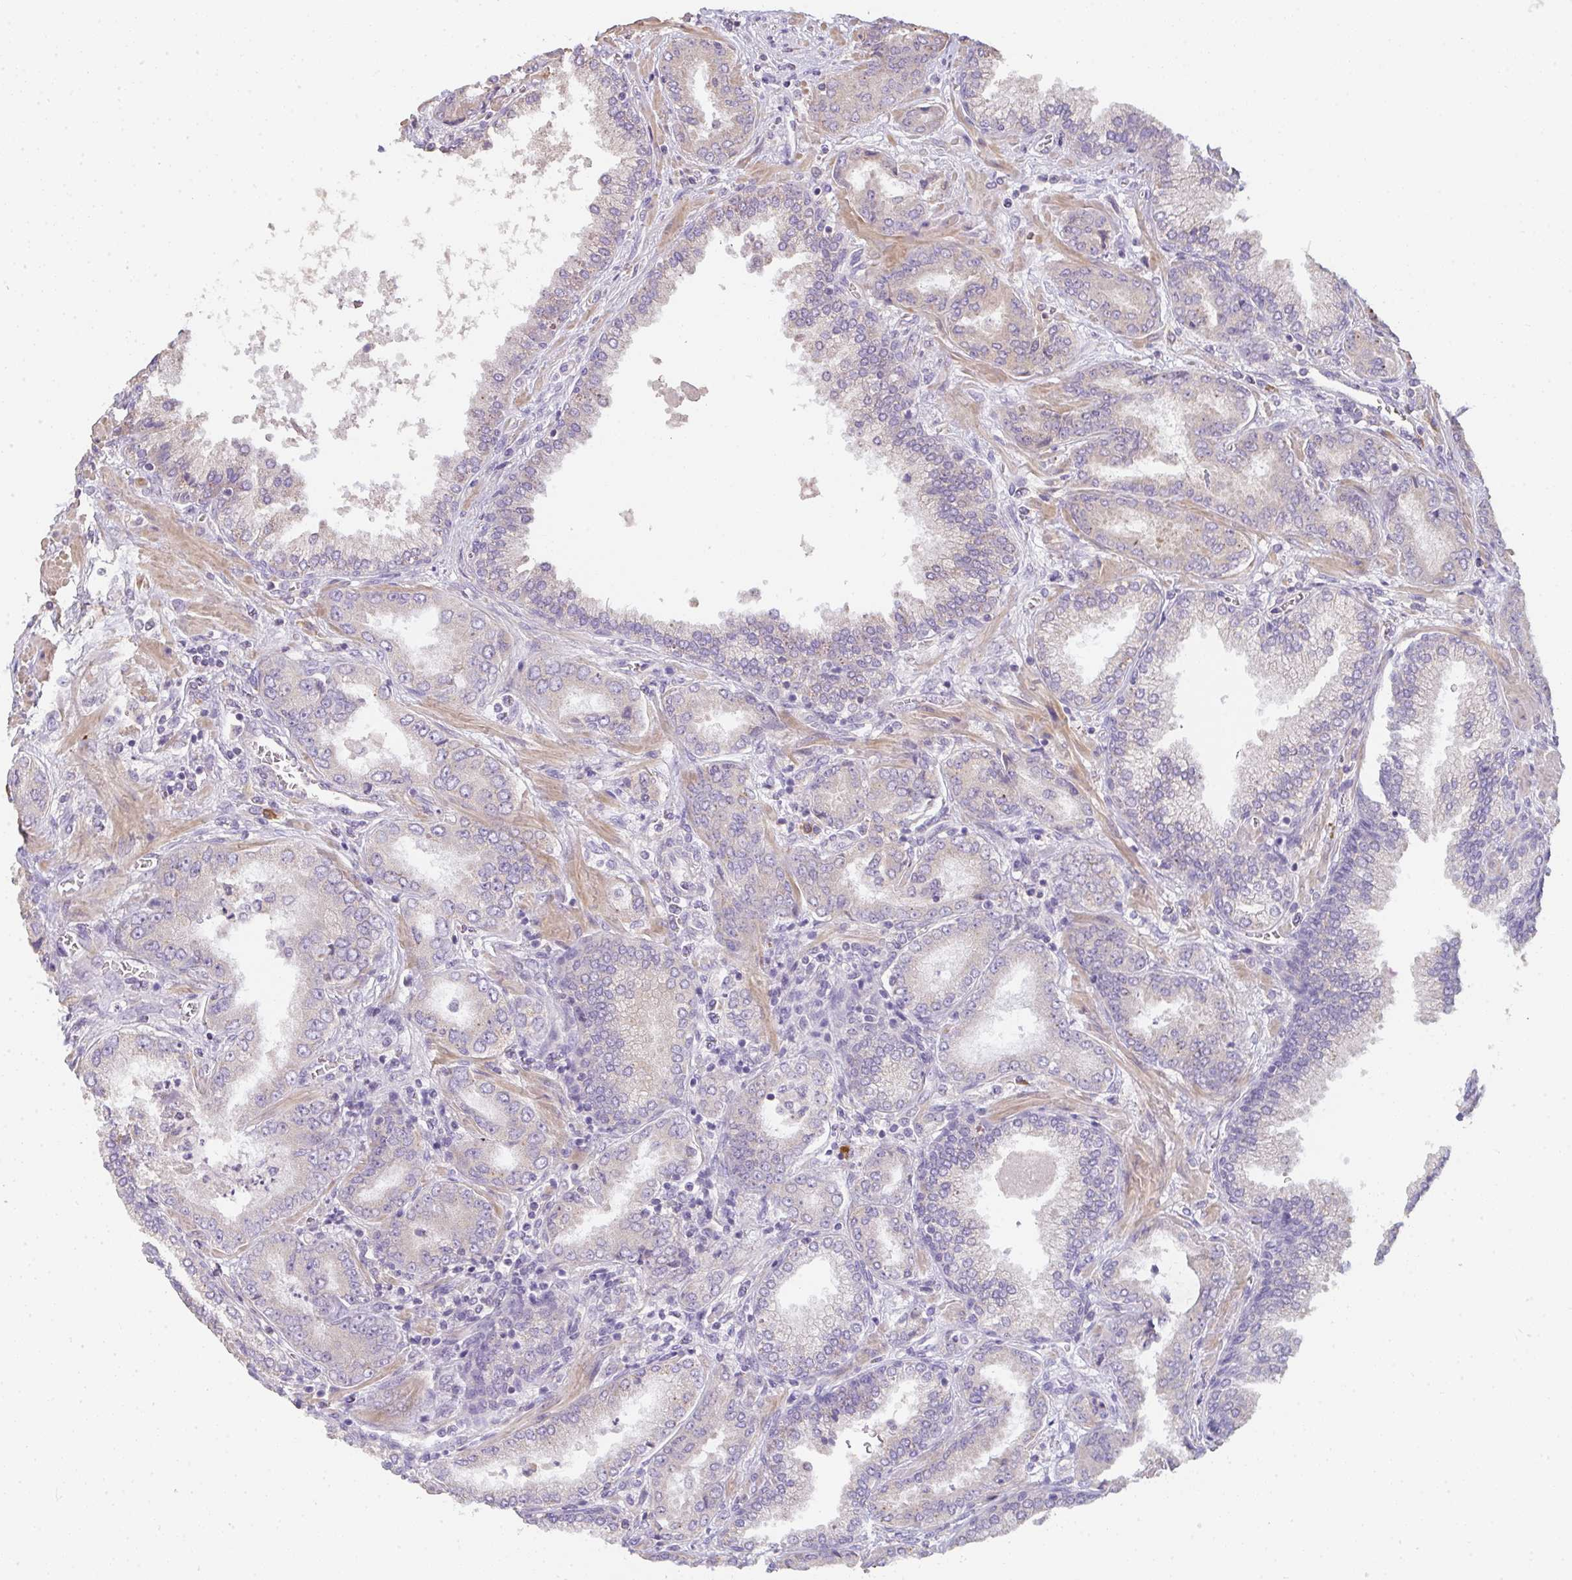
{"staining": {"intensity": "negative", "quantity": "none", "location": "none"}, "tissue": "prostate cancer", "cell_type": "Tumor cells", "image_type": "cancer", "snomed": [{"axis": "morphology", "description": "Adenocarcinoma, High grade"}, {"axis": "topography", "description": "Prostate"}], "caption": "High power microscopy micrograph of an immunohistochemistry micrograph of prostate cancer (high-grade adenocarcinoma), revealing no significant positivity in tumor cells.", "gene": "ZNF215", "patient": {"sex": "male", "age": 72}}